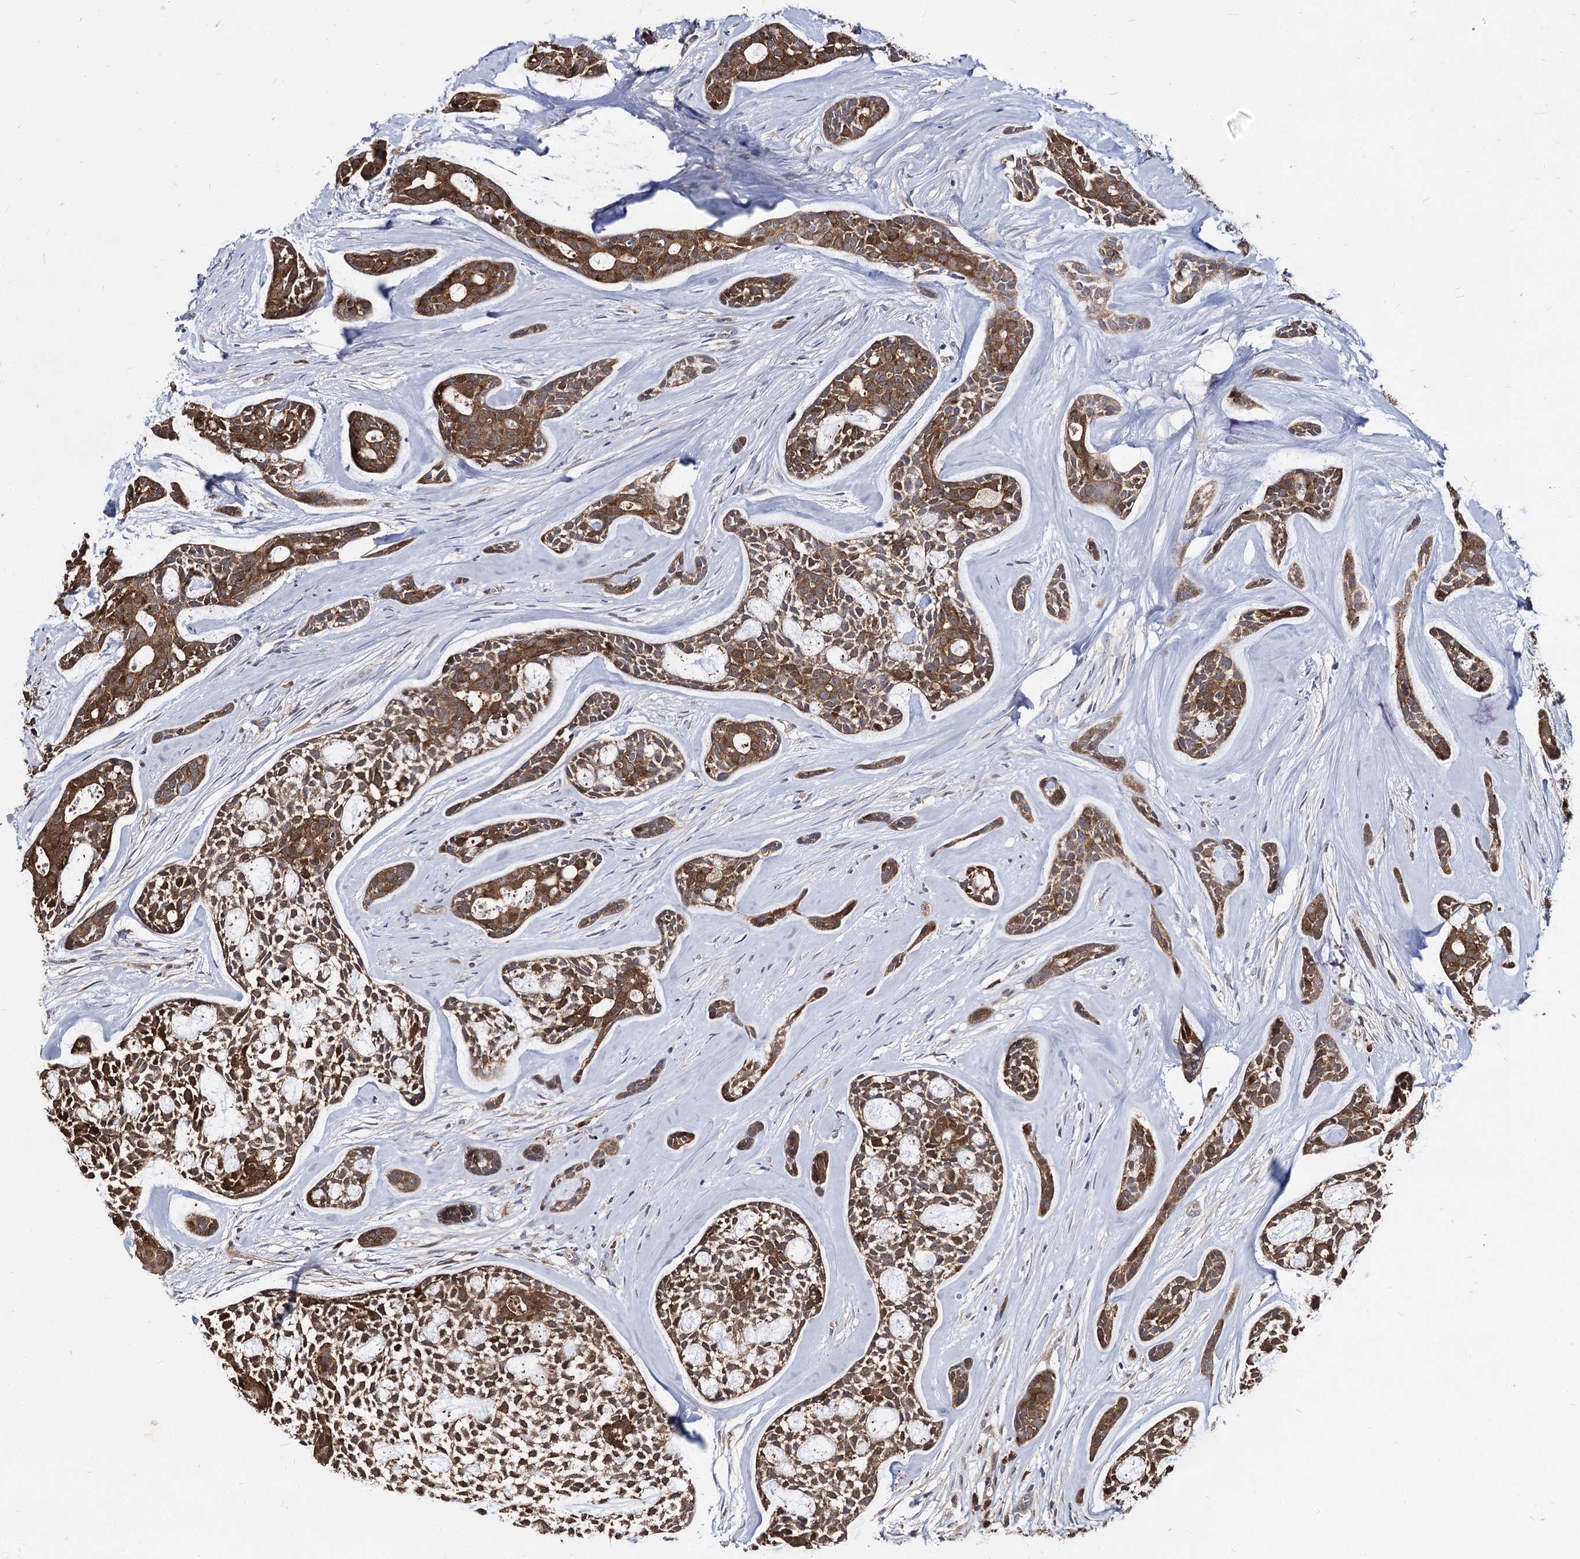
{"staining": {"intensity": "moderate", "quantity": ">75%", "location": "cytoplasmic/membranous"}, "tissue": "head and neck cancer", "cell_type": "Tumor cells", "image_type": "cancer", "snomed": [{"axis": "morphology", "description": "Adenocarcinoma, NOS"}, {"axis": "topography", "description": "Subcutis"}, {"axis": "topography", "description": "Head-Neck"}], "caption": "Immunohistochemical staining of adenocarcinoma (head and neck) displays moderate cytoplasmic/membranous protein positivity in about >75% of tumor cells. (IHC, brightfield microscopy, high magnification).", "gene": "NME1", "patient": {"sex": "female", "age": 73}}